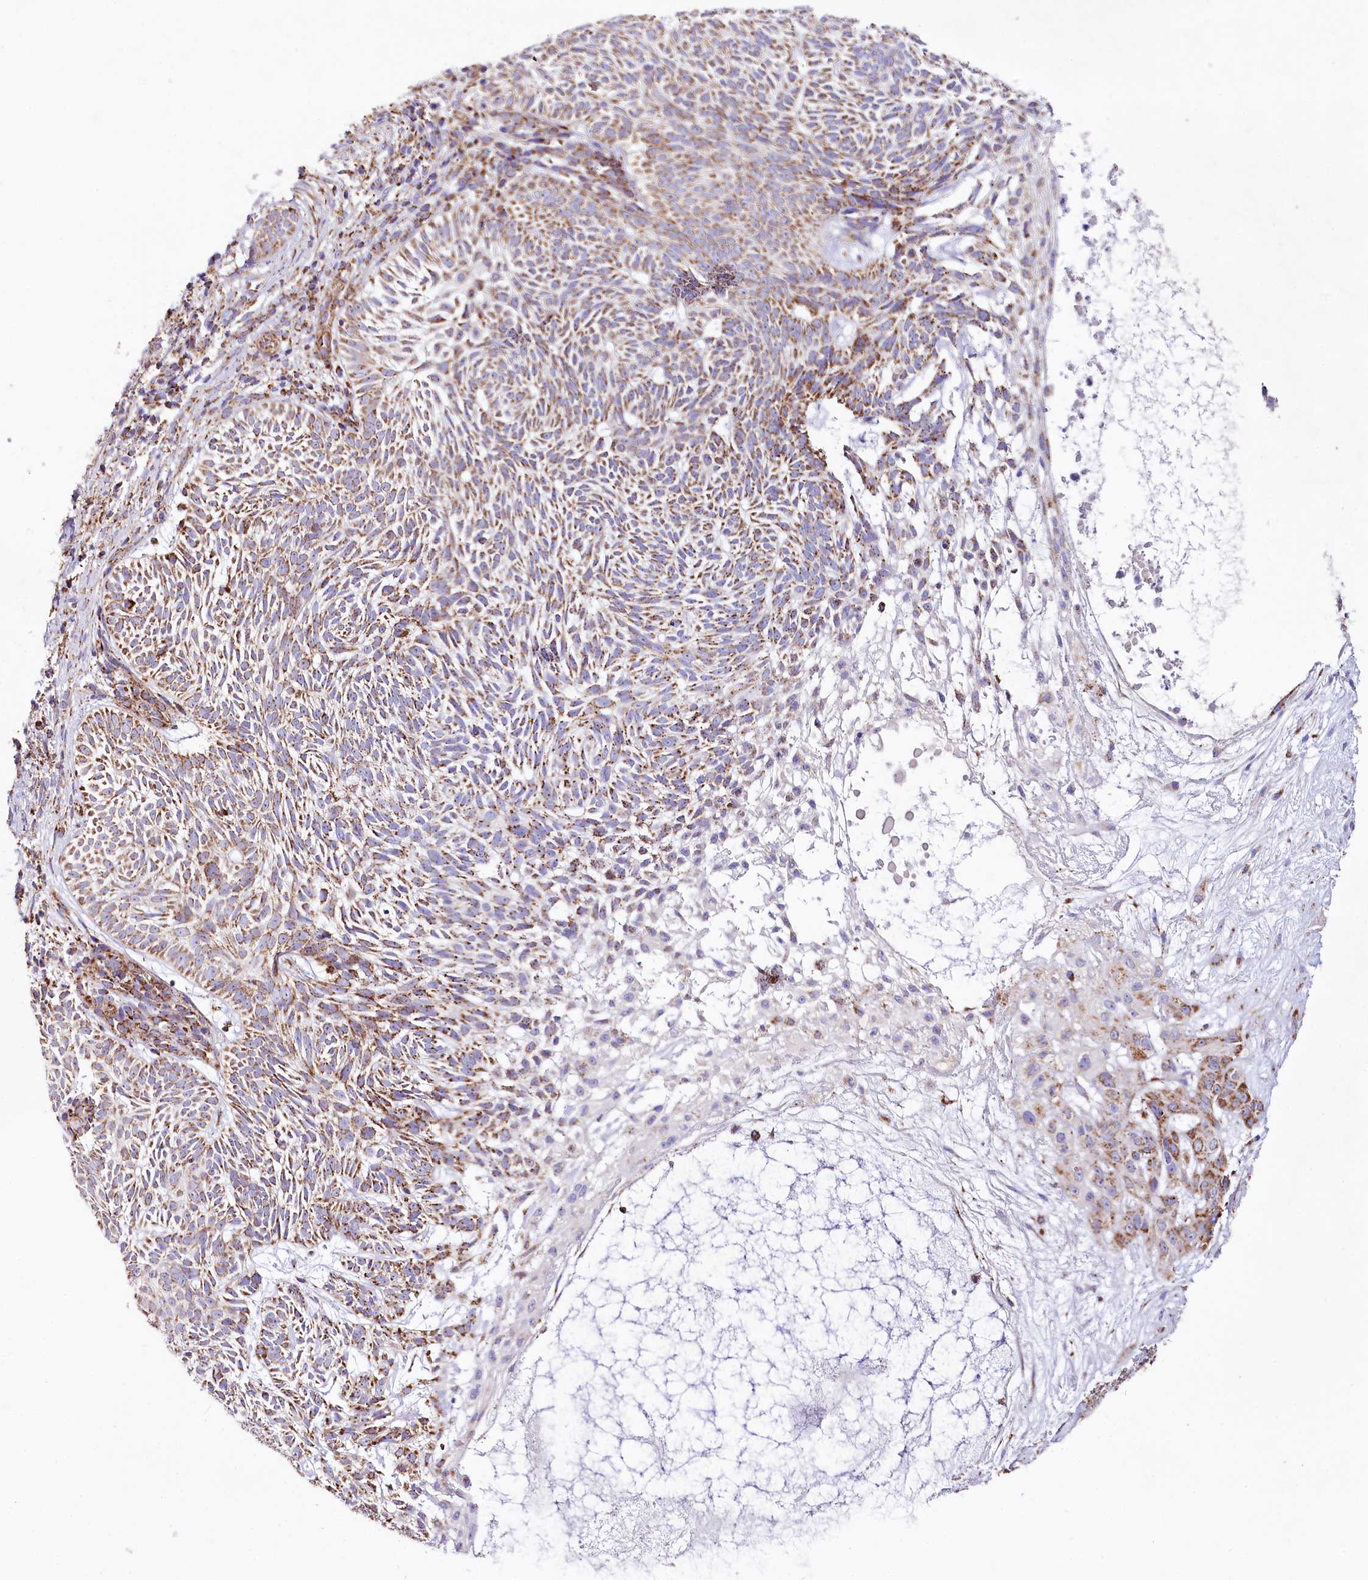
{"staining": {"intensity": "moderate", "quantity": ">75%", "location": "cytoplasmic/membranous"}, "tissue": "skin cancer", "cell_type": "Tumor cells", "image_type": "cancer", "snomed": [{"axis": "morphology", "description": "Basal cell carcinoma"}, {"axis": "topography", "description": "Skin"}], "caption": "A brown stain labels moderate cytoplasmic/membranous staining of a protein in skin basal cell carcinoma tumor cells. The staining was performed using DAB (3,3'-diaminobenzidine), with brown indicating positive protein expression. Nuclei are stained blue with hematoxylin.", "gene": "APLP2", "patient": {"sex": "male", "age": 75}}